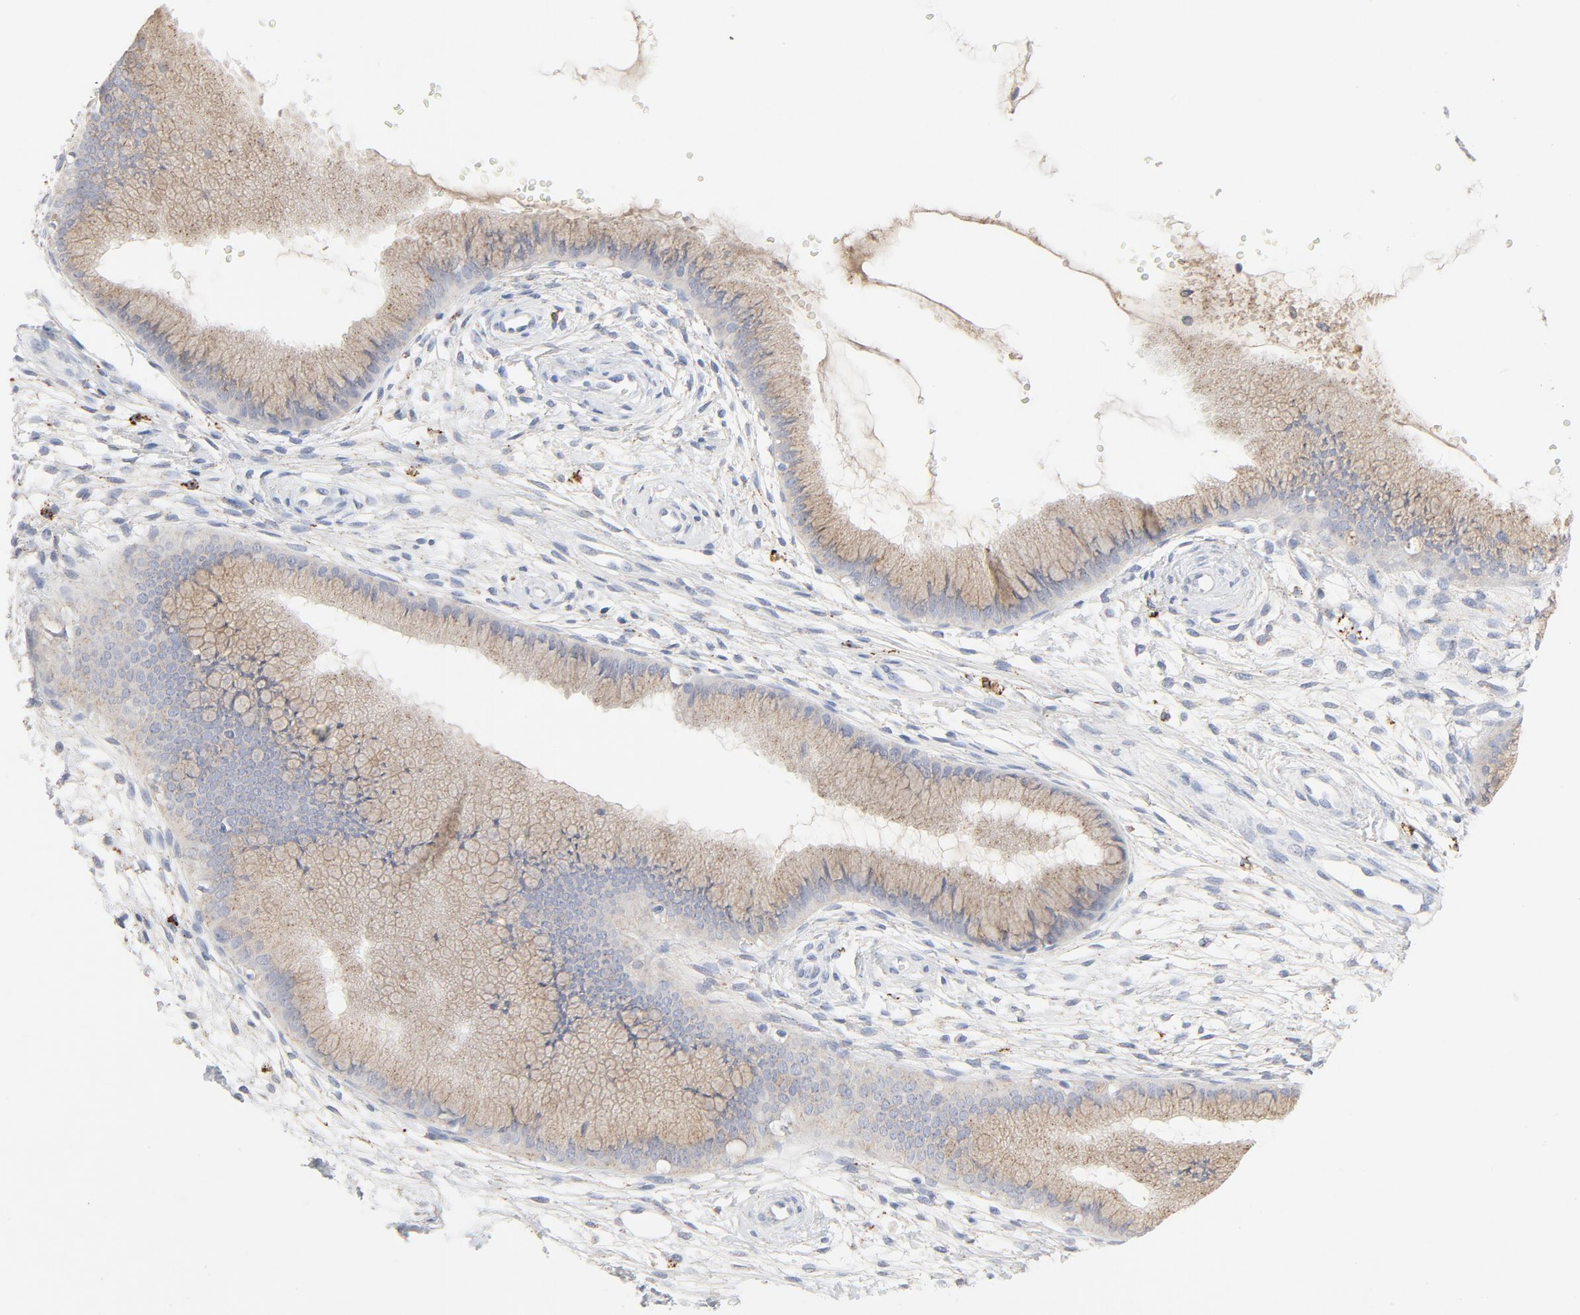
{"staining": {"intensity": "strong", "quantity": ">75%", "location": "cytoplasmic/membranous"}, "tissue": "cervix", "cell_type": "Glandular cells", "image_type": "normal", "snomed": [{"axis": "morphology", "description": "Normal tissue, NOS"}, {"axis": "topography", "description": "Cervix"}], "caption": "Immunohistochemistry staining of unremarkable cervix, which exhibits high levels of strong cytoplasmic/membranous positivity in approximately >75% of glandular cells indicating strong cytoplasmic/membranous protein staining. The staining was performed using DAB (brown) for protein detection and nuclei were counterstained in hematoxylin (blue).", "gene": "MAGEB17", "patient": {"sex": "female", "age": 39}}